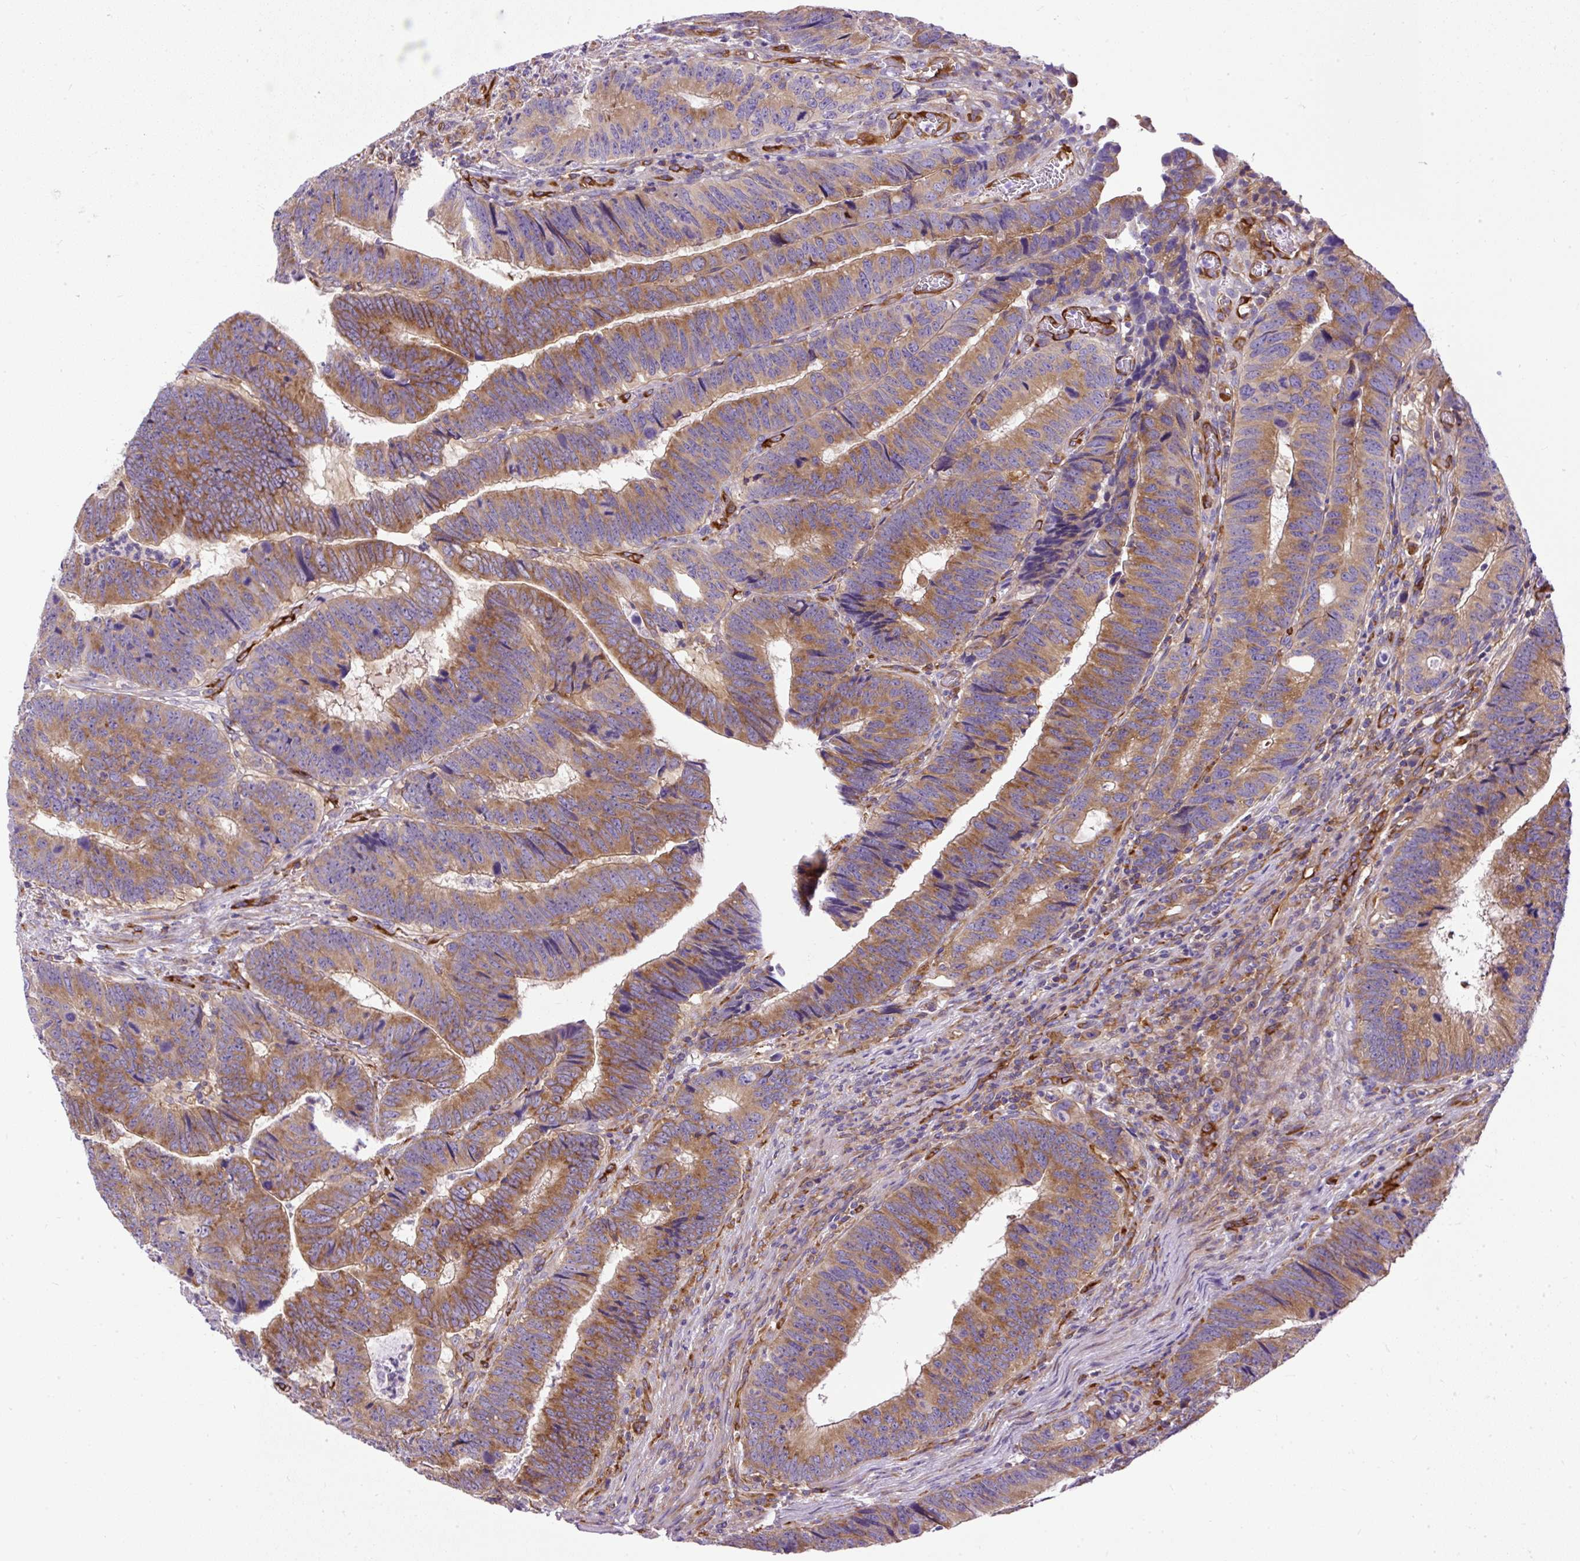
{"staining": {"intensity": "moderate", "quantity": ">75%", "location": "cytoplasmic/membranous"}, "tissue": "colorectal cancer", "cell_type": "Tumor cells", "image_type": "cancer", "snomed": [{"axis": "morphology", "description": "Adenocarcinoma, NOS"}, {"axis": "topography", "description": "Colon"}], "caption": "Immunohistochemistry histopathology image of neoplastic tissue: human colorectal cancer (adenocarcinoma) stained using immunohistochemistry reveals medium levels of moderate protein expression localized specifically in the cytoplasmic/membranous of tumor cells, appearing as a cytoplasmic/membranous brown color.", "gene": "MAP1S", "patient": {"sex": "male", "age": 62}}